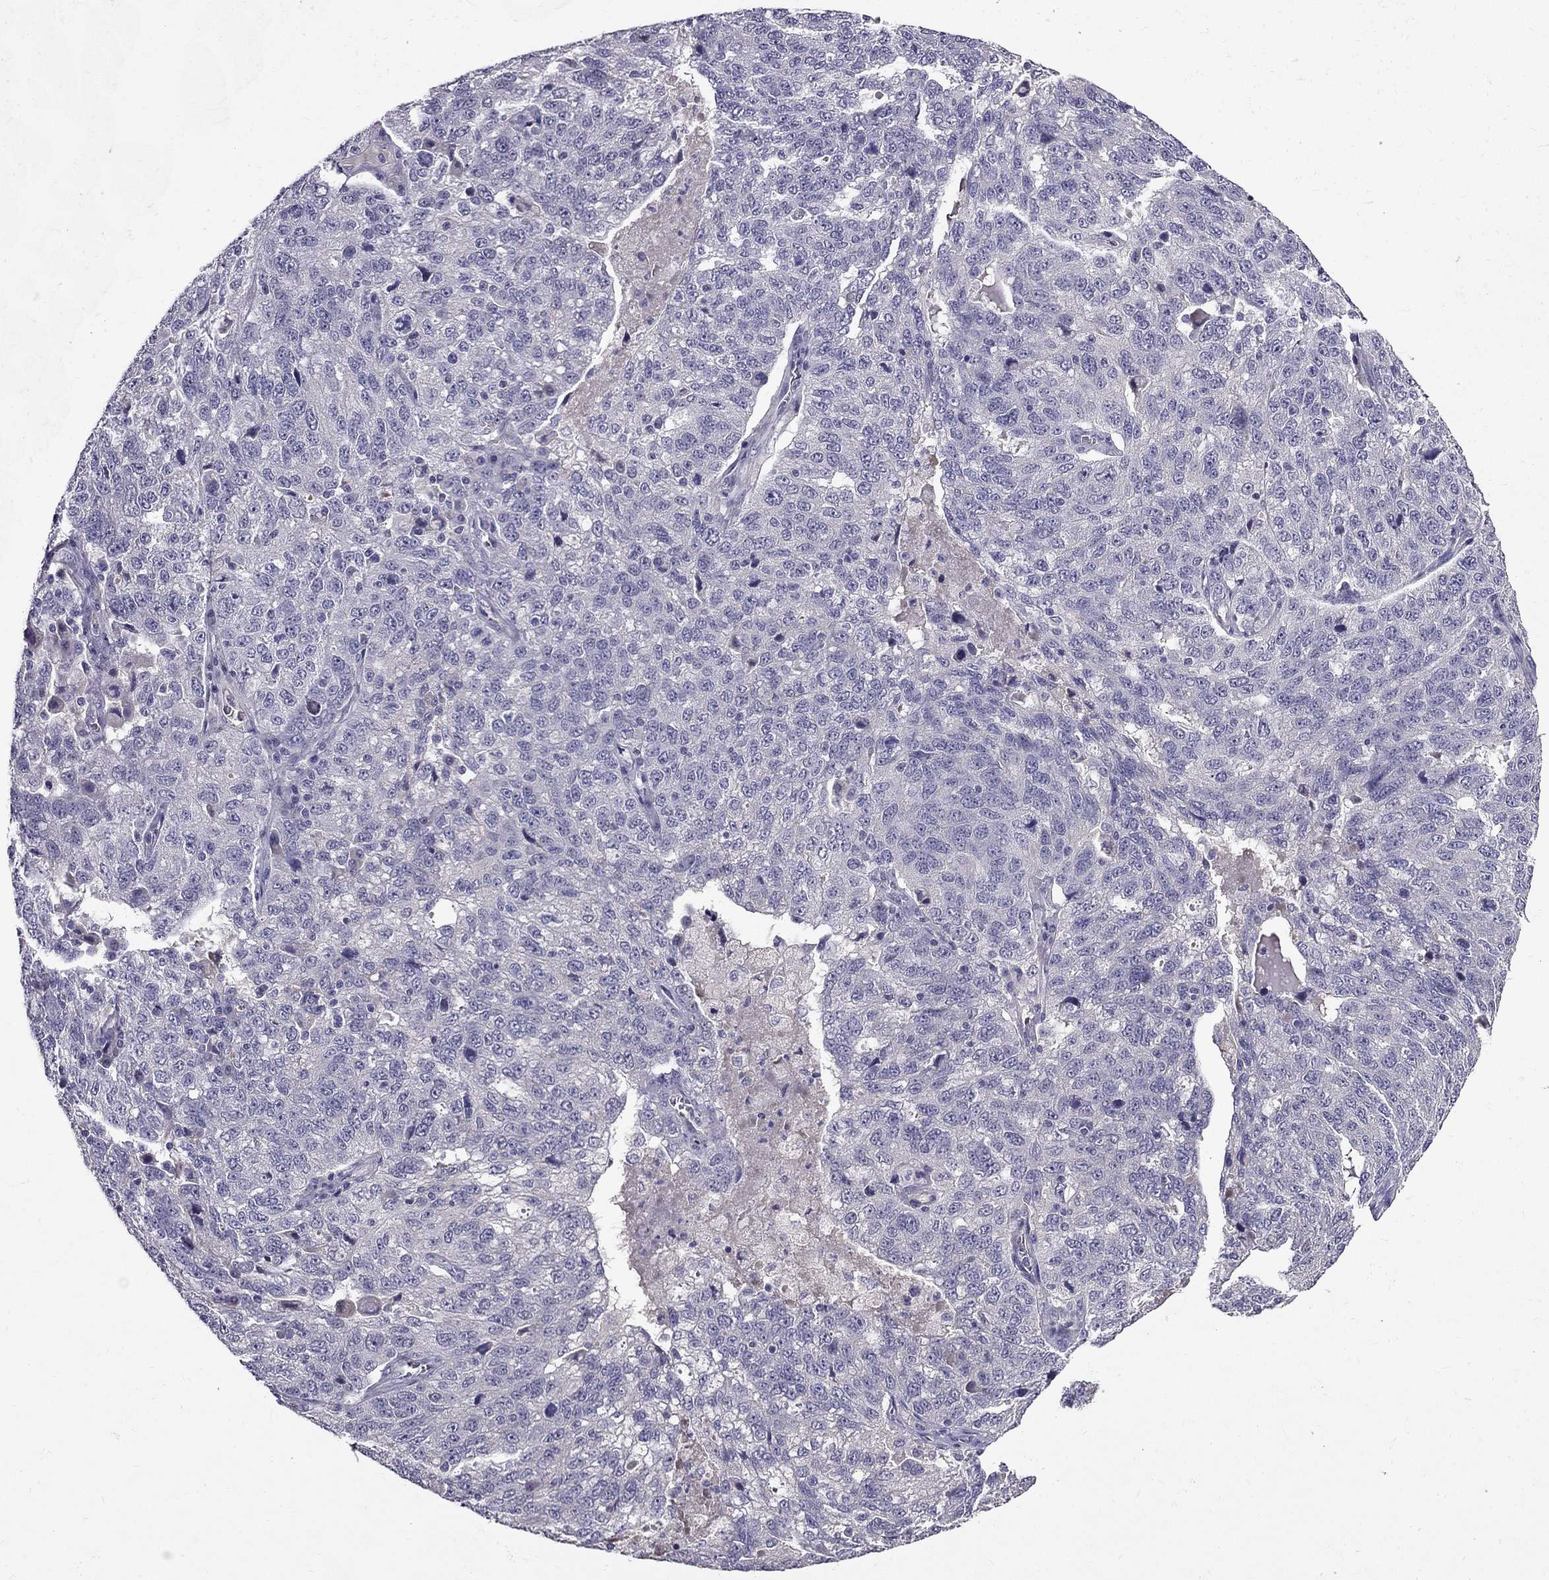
{"staining": {"intensity": "negative", "quantity": "none", "location": "none"}, "tissue": "ovarian cancer", "cell_type": "Tumor cells", "image_type": "cancer", "snomed": [{"axis": "morphology", "description": "Cystadenocarcinoma, serous, NOS"}, {"axis": "topography", "description": "Ovary"}], "caption": "High magnification brightfield microscopy of ovarian serous cystadenocarcinoma stained with DAB (brown) and counterstained with hematoxylin (blue): tumor cells show no significant positivity. (DAB immunohistochemistry (IHC) with hematoxylin counter stain).", "gene": "DUSP15", "patient": {"sex": "female", "age": 71}}